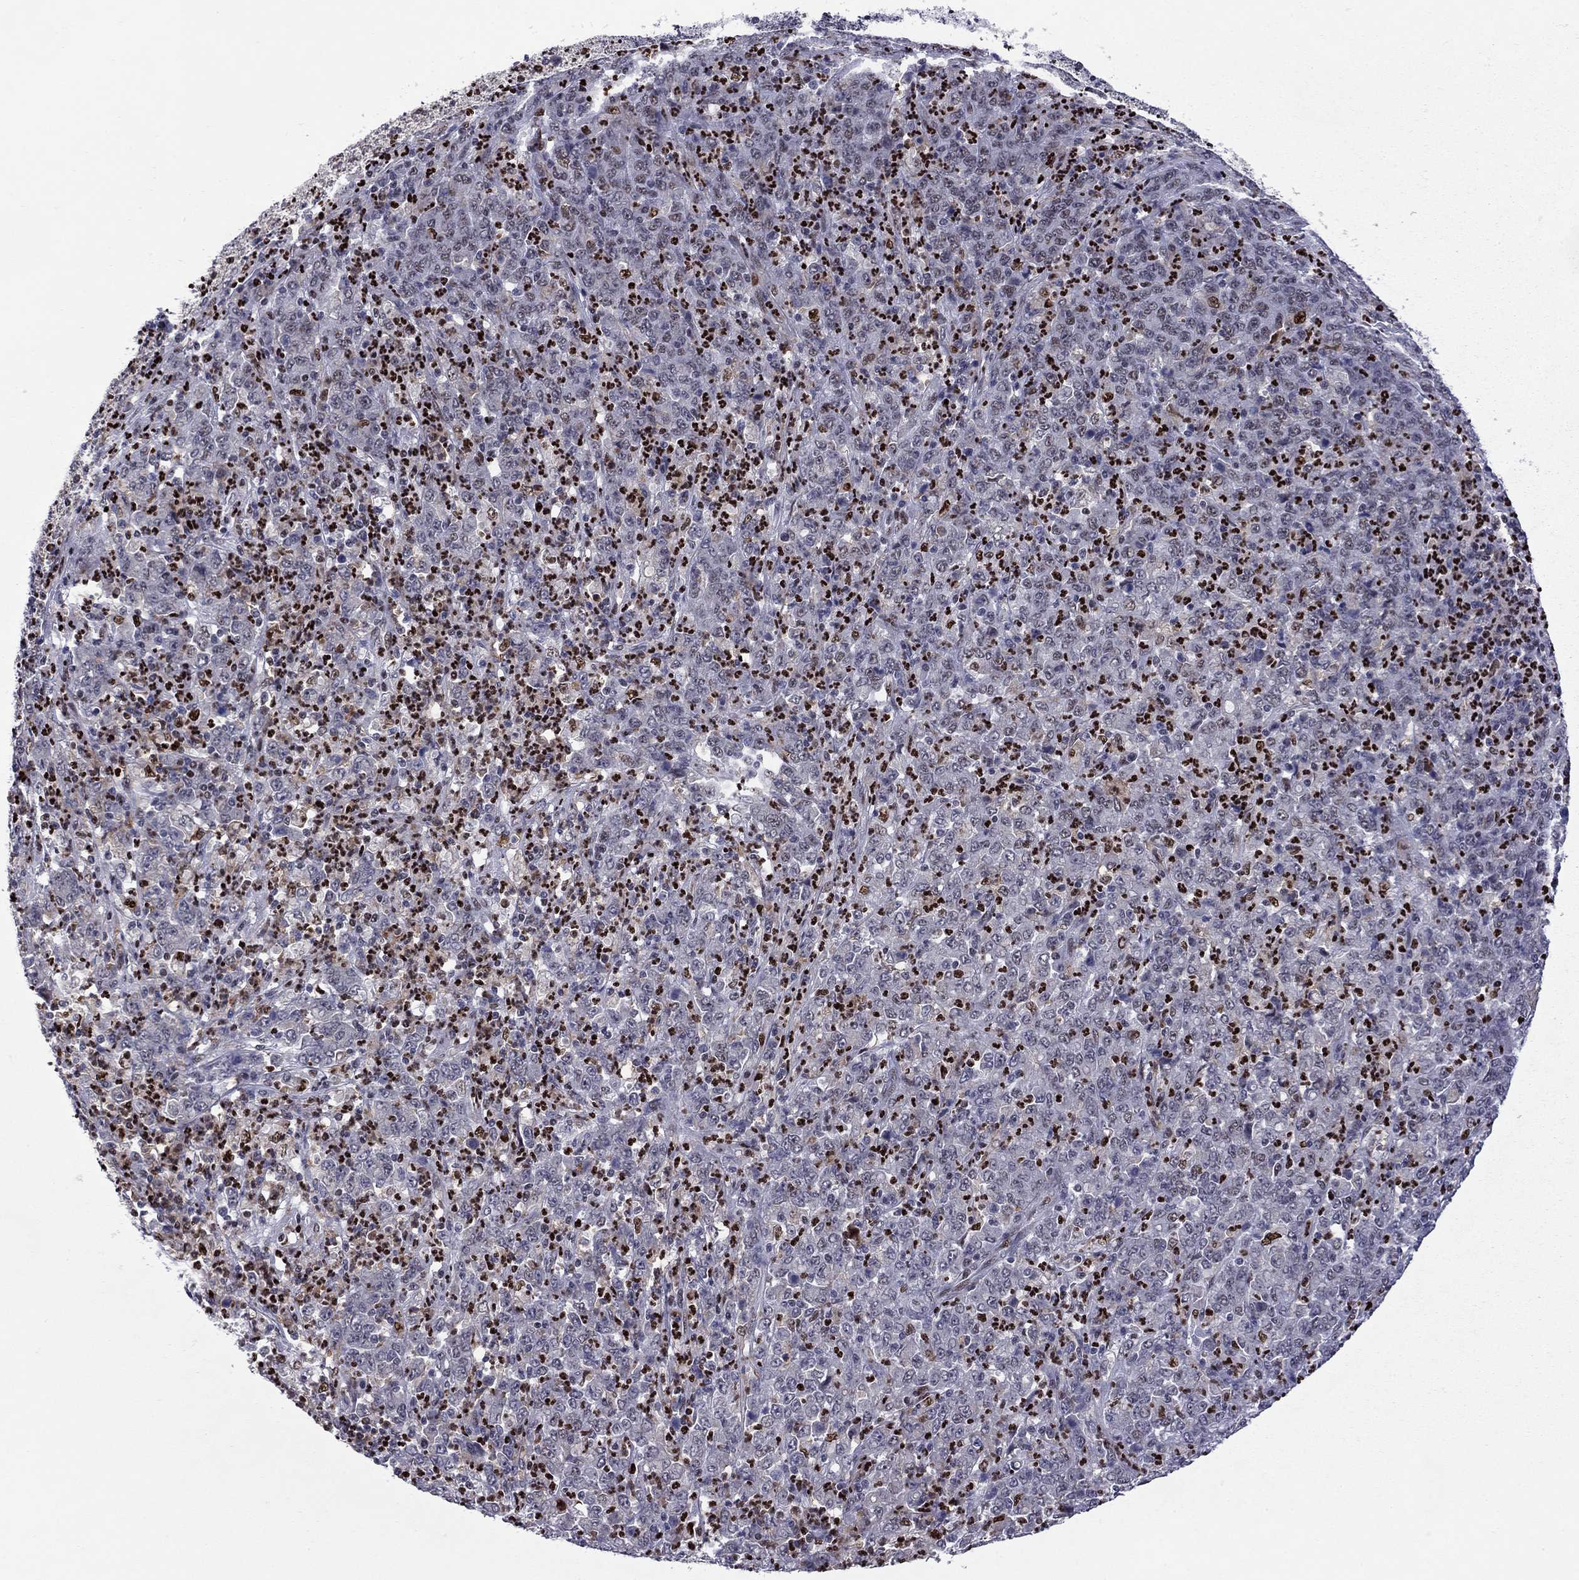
{"staining": {"intensity": "moderate", "quantity": ">75%", "location": "nuclear"}, "tissue": "stomach cancer", "cell_type": "Tumor cells", "image_type": "cancer", "snomed": [{"axis": "morphology", "description": "Adenocarcinoma, NOS"}, {"axis": "topography", "description": "Stomach, lower"}], "caption": "Stomach cancer was stained to show a protein in brown. There is medium levels of moderate nuclear positivity in about >75% of tumor cells.", "gene": "PCGF3", "patient": {"sex": "female", "age": 71}}